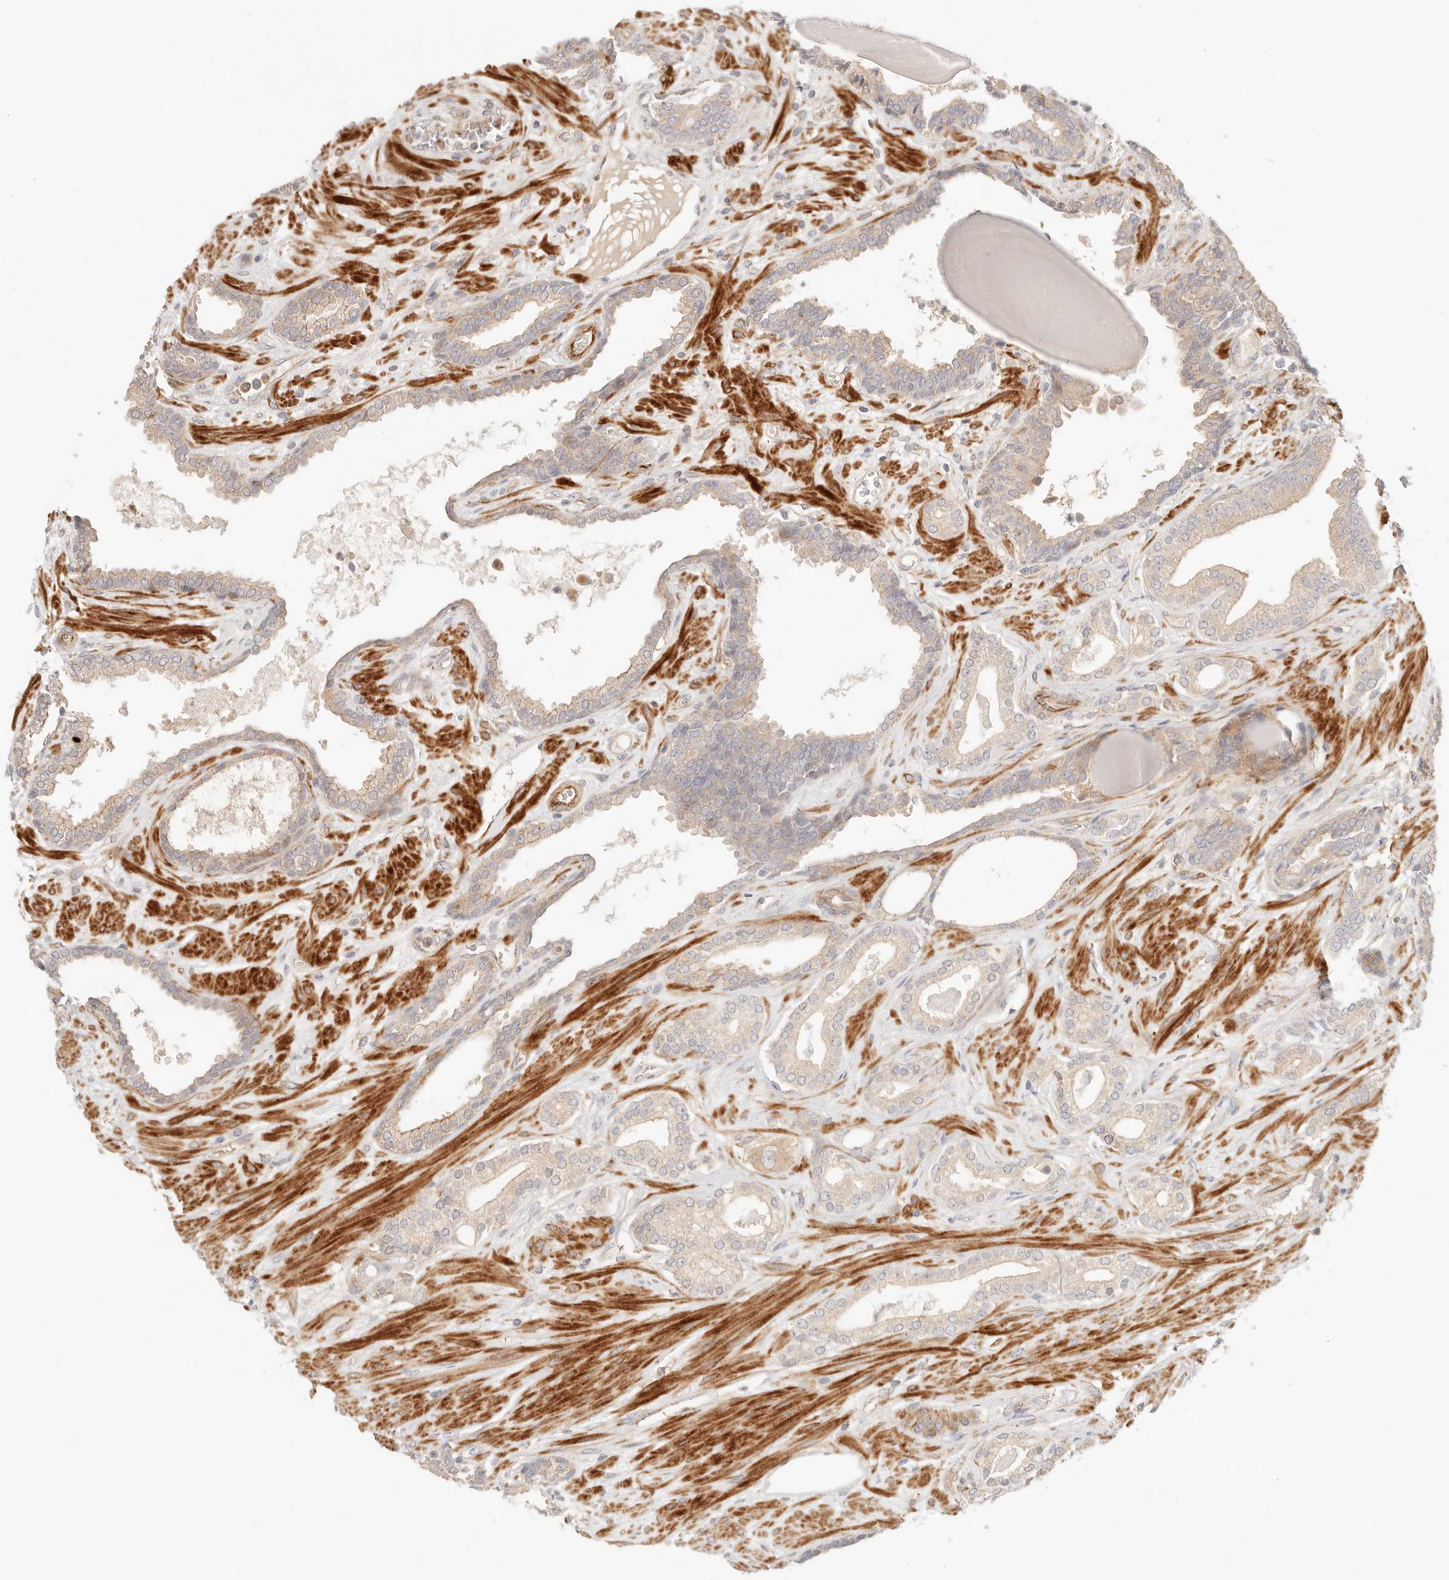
{"staining": {"intensity": "negative", "quantity": "none", "location": "none"}, "tissue": "prostate cancer", "cell_type": "Tumor cells", "image_type": "cancer", "snomed": [{"axis": "morphology", "description": "Adenocarcinoma, Low grade"}, {"axis": "topography", "description": "Prostate"}], "caption": "There is no significant positivity in tumor cells of prostate cancer.", "gene": "IL1R2", "patient": {"sex": "male", "age": 70}}